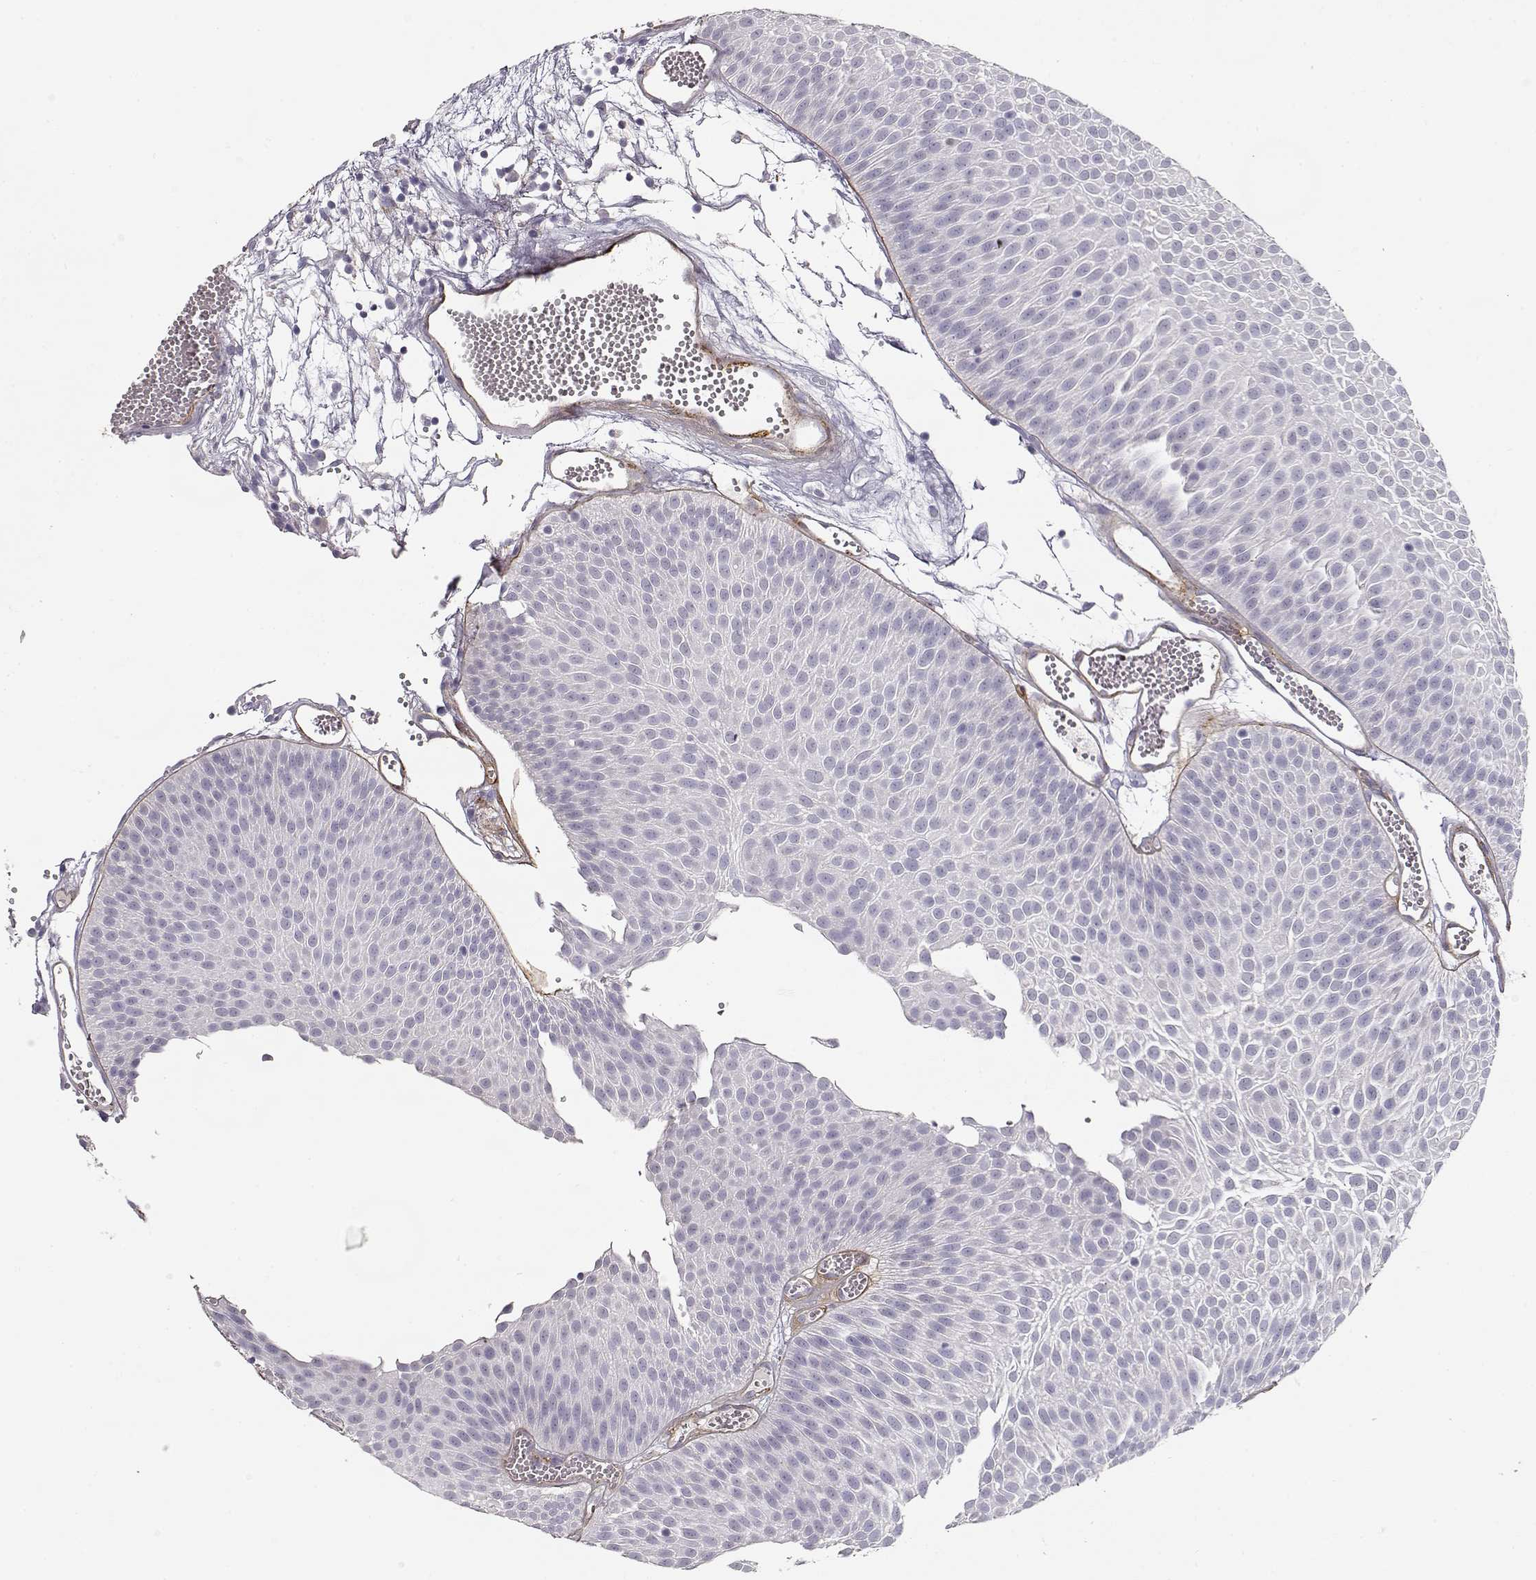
{"staining": {"intensity": "negative", "quantity": "none", "location": "none"}, "tissue": "urothelial cancer", "cell_type": "Tumor cells", "image_type": "cancer", "snomed": [{"axis": "morphology", "description": "Urothelial carcinoma, Low grade"}, {"axis": "topography", "description": "Urinary bladder"}], "caption": "A micrograph of human urothelial carcinoma (low-grade) is negative for staining in tumor cells.", "gene": "LAMC1", "patient": {"sex": "male", "age": 52}}